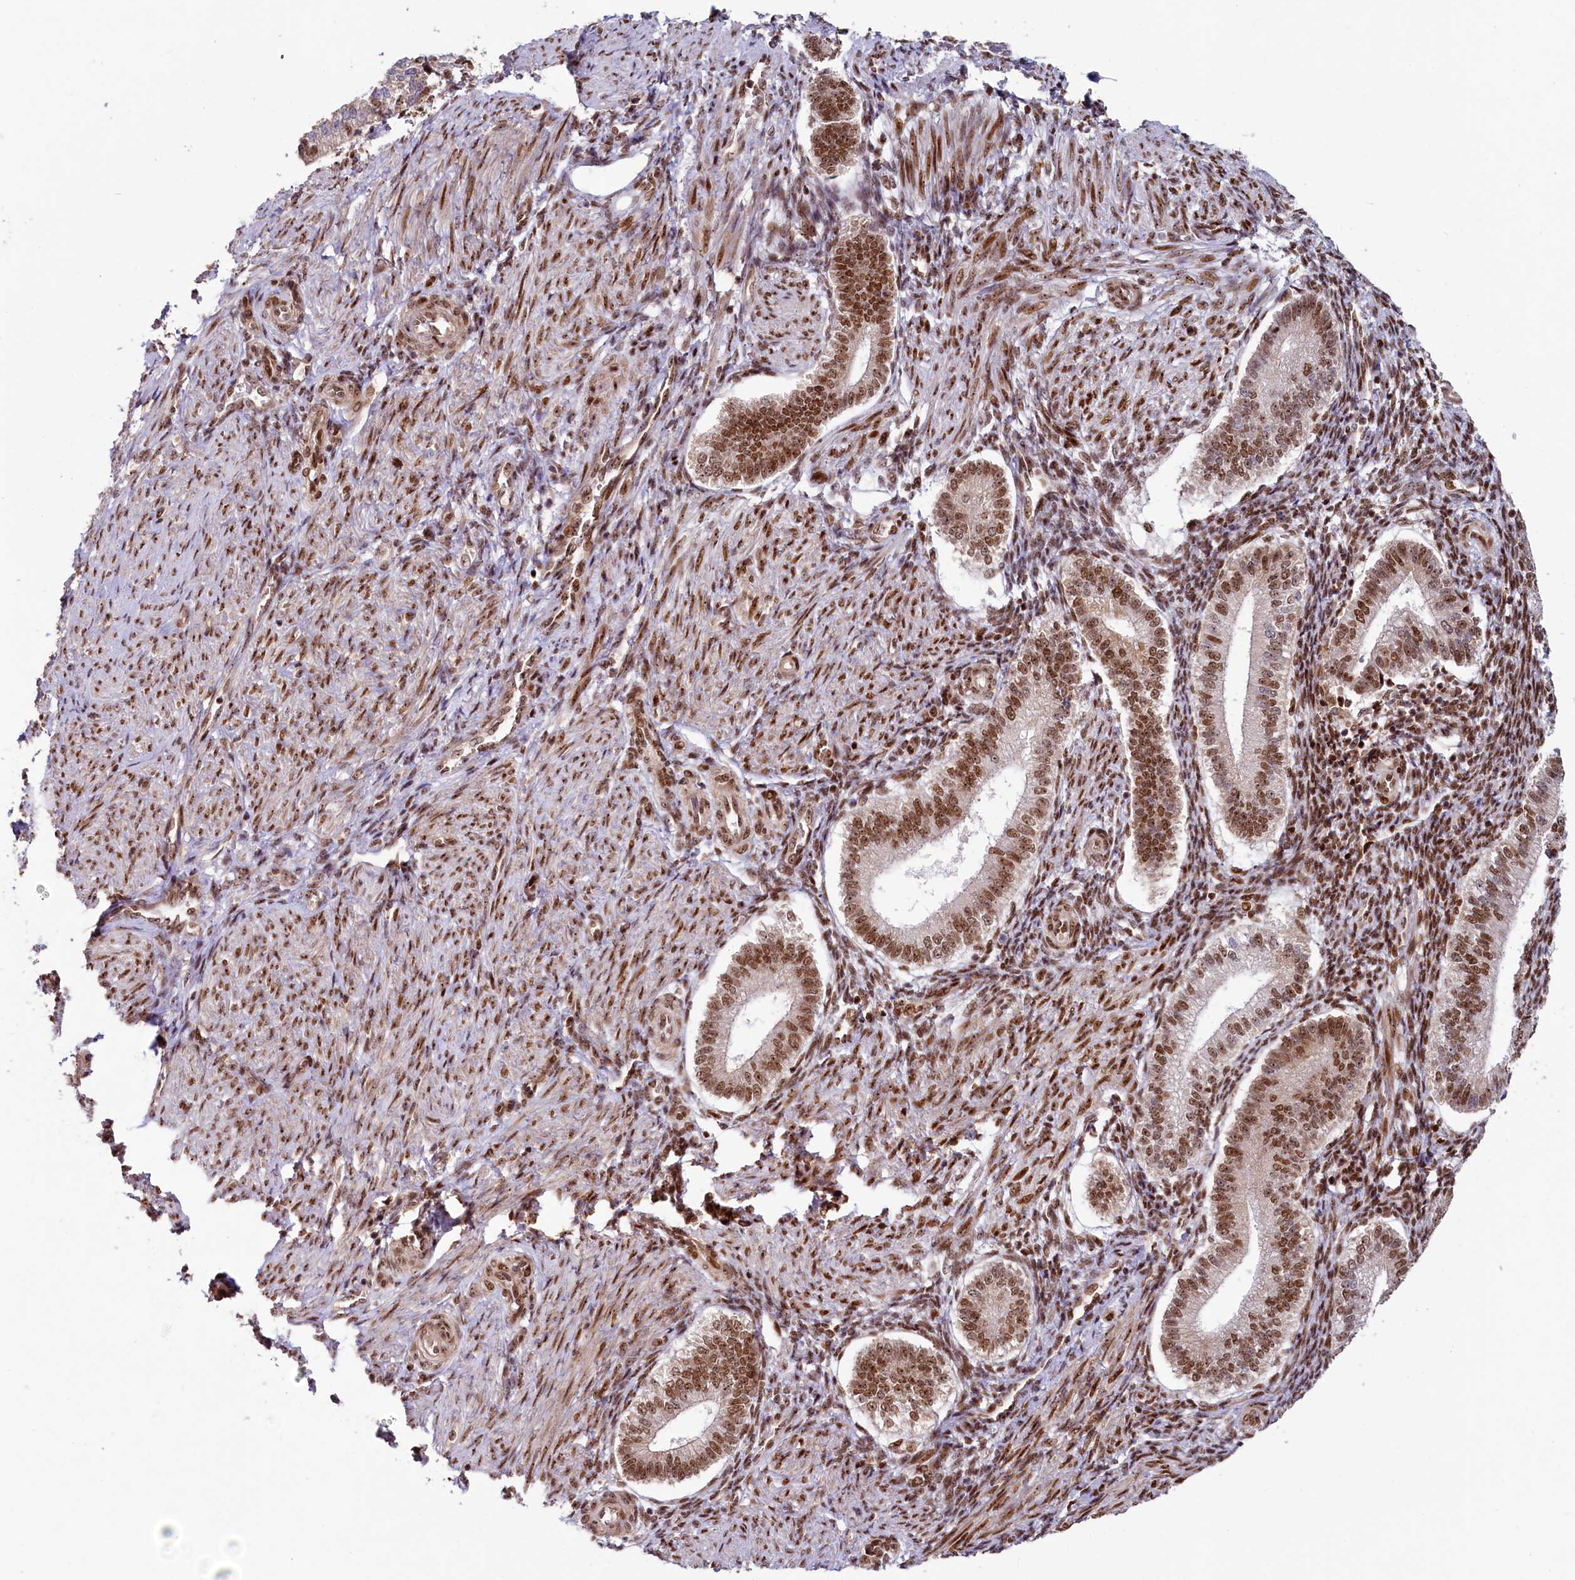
{"staining": {"intensity": "moderate", "quantity": "25%-75%", "location": "nuclear"}, "tissue": "endometrium", "cell_type": "Cells in endometrial stroma", "image_type": "normal", "snomed": [{"axis": "morphology", "description": "Normal tissue, NOS"}, {"axis": "topography", "description": "Endometrium"}], "caption": "Immunohistochemical staining of benign human endometrium displays 25%-75% levels of moderate nuclear protein staining in approximately 25%-75% of cells in endometrial stroma.", "gene": "TCOF1", "patient": {"sex": "female", "age": 24}}